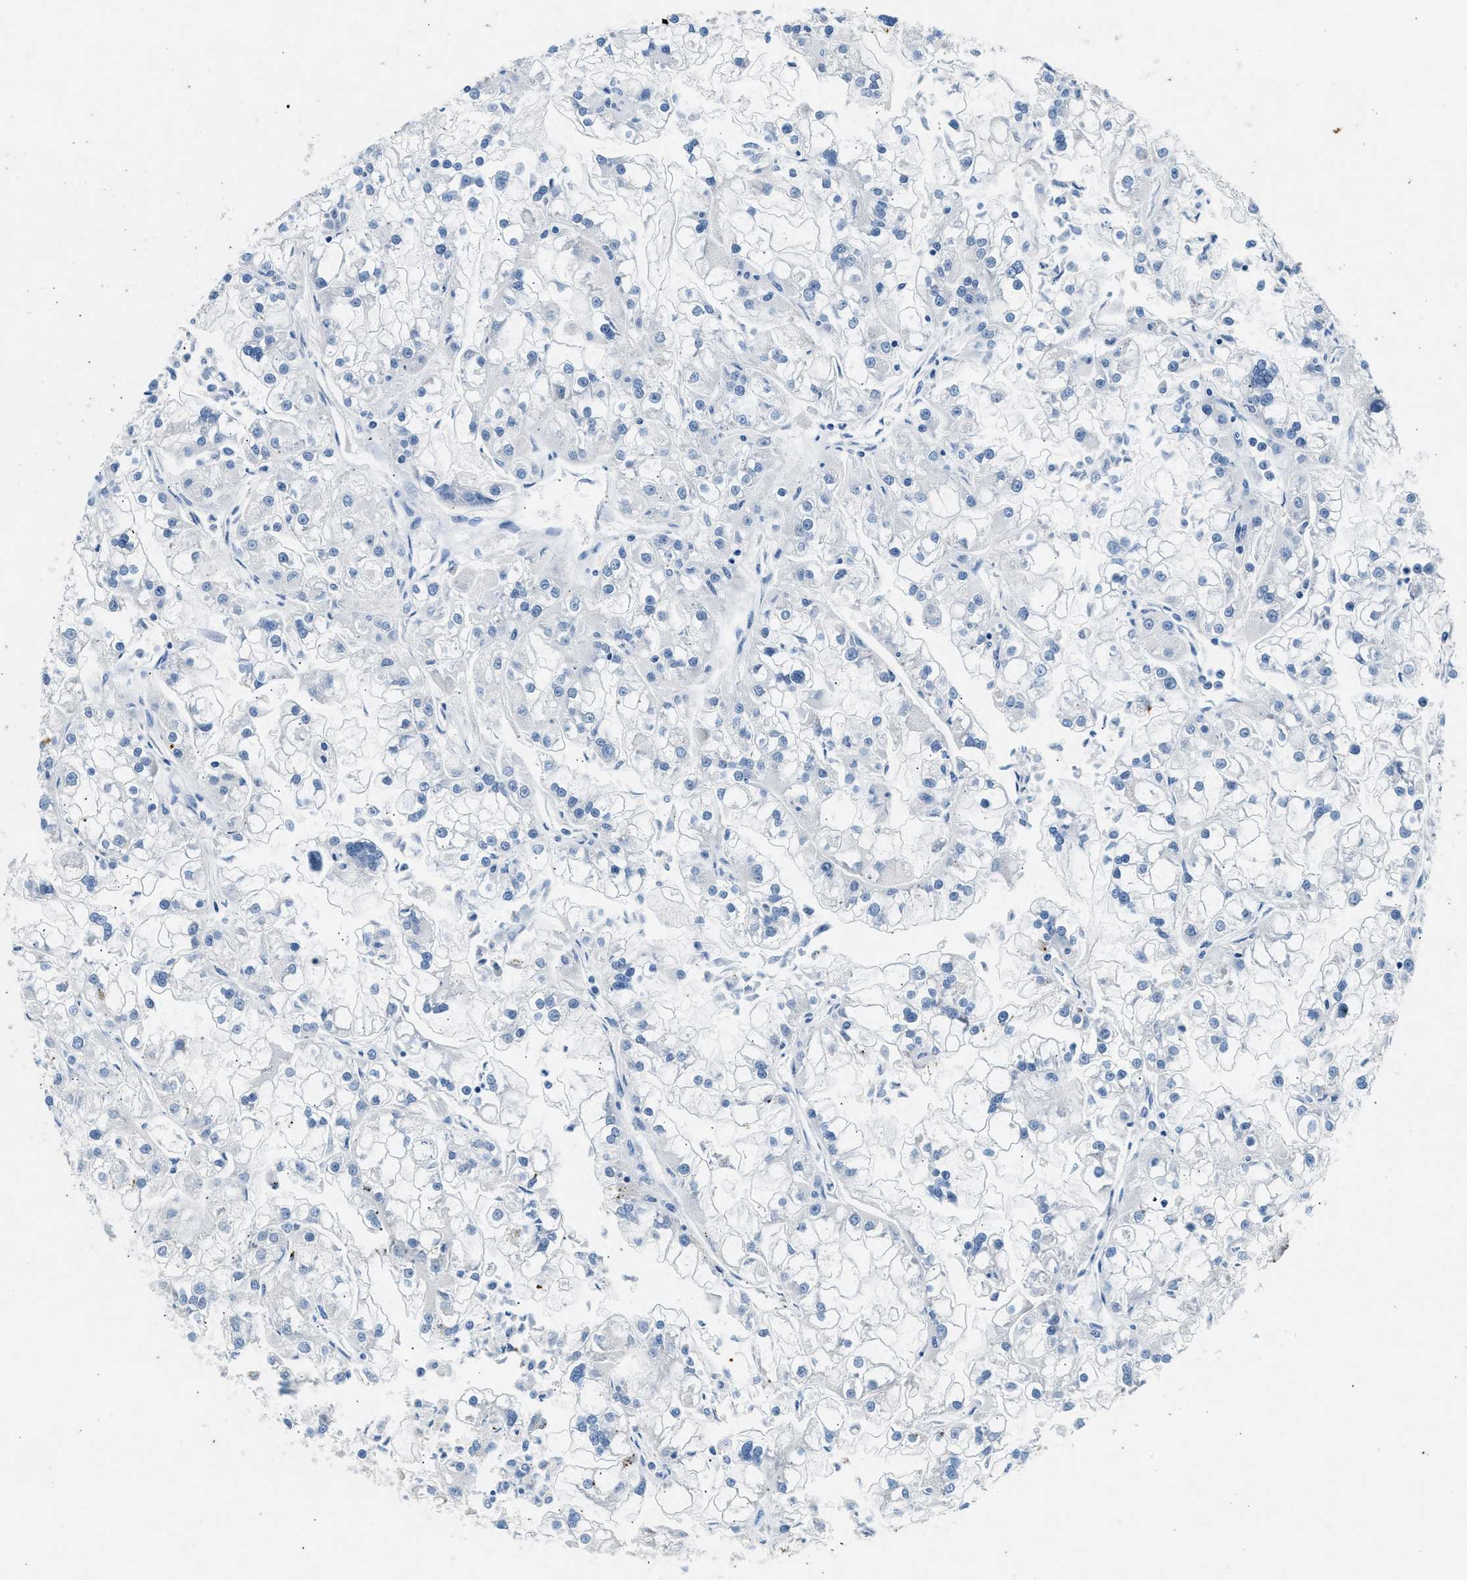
{"staining": {"intensity": "negative", "quantity": "none", "location": "none"}, "tissue": "renal cancer", "cell_type": "Tumor cells", "image_type": "cancer", "snomed": [{"axis": "morphology", "description": "Adenocarcinoma, NOS"}, {"axis": "topography", "description": "Kidney"}], "caption": "Renal cancer (adenocarcinoma) was stained to show a protein in brown. There is no significant positivity in tumor cells.", "gene": "CFAP20", "patient": {"sex": "female", "age": 52}}